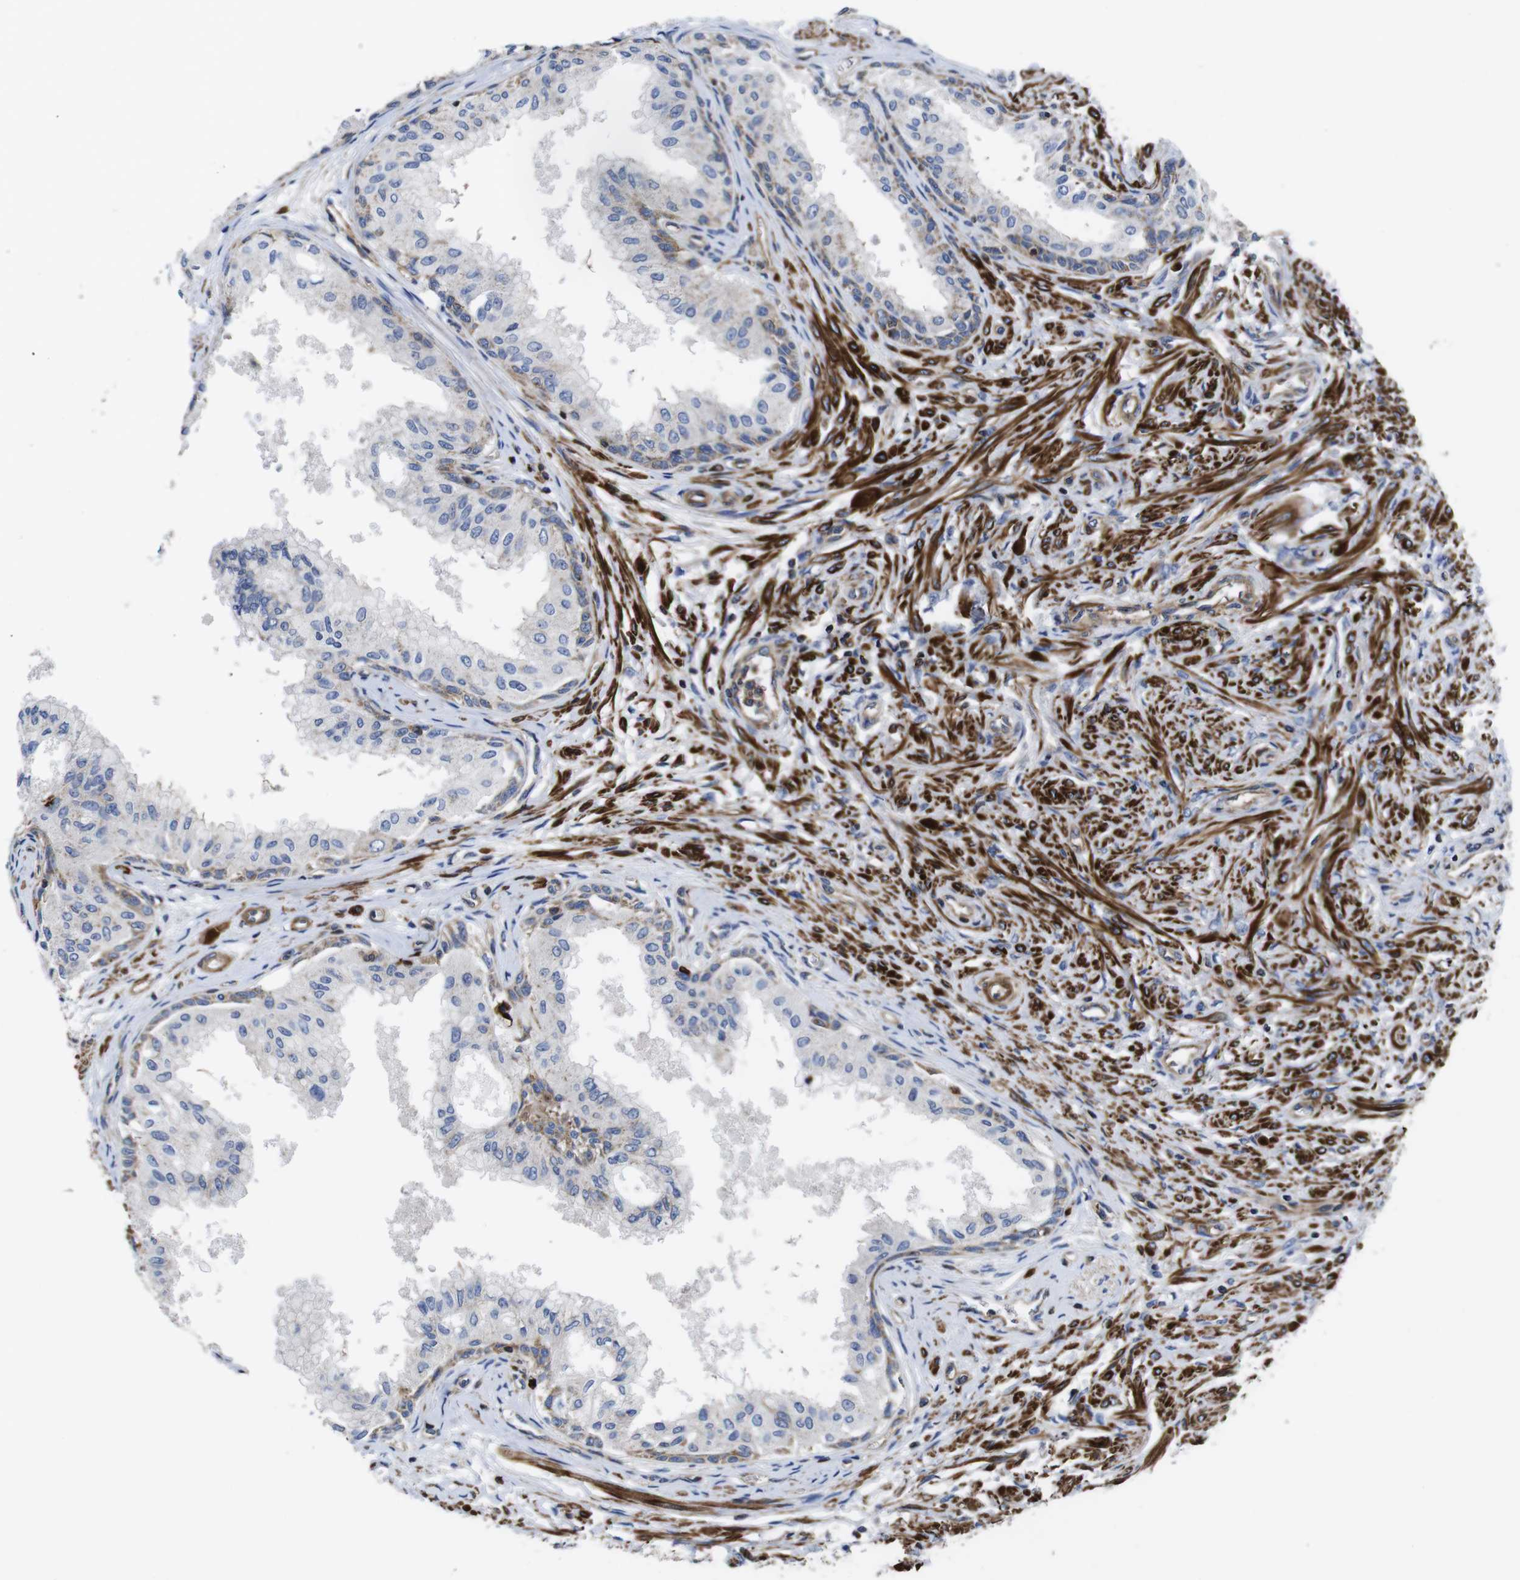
{"staining": {"intensity": "weak", "quantity": "25%-75%", "location": "cytoplasmic/membranous"}, "tissue": "prostate", "cell_type": "Glandular cells", "image_type": "normal", "snomed": [{"axis": "morphology", "description": "Normal tissue, NOS"}, {"axis": "topography", "description": "Prostate"}, {"axis": "topography", "description": "Seminal veicle"}], "caption": "This is a histology image of IHC staining of benign prostate, which shows weak expression in the cytoplasmic/membranous of glandular cells.", "gene": "GPR4", "patient": {"sex": "male", "age": 60}}